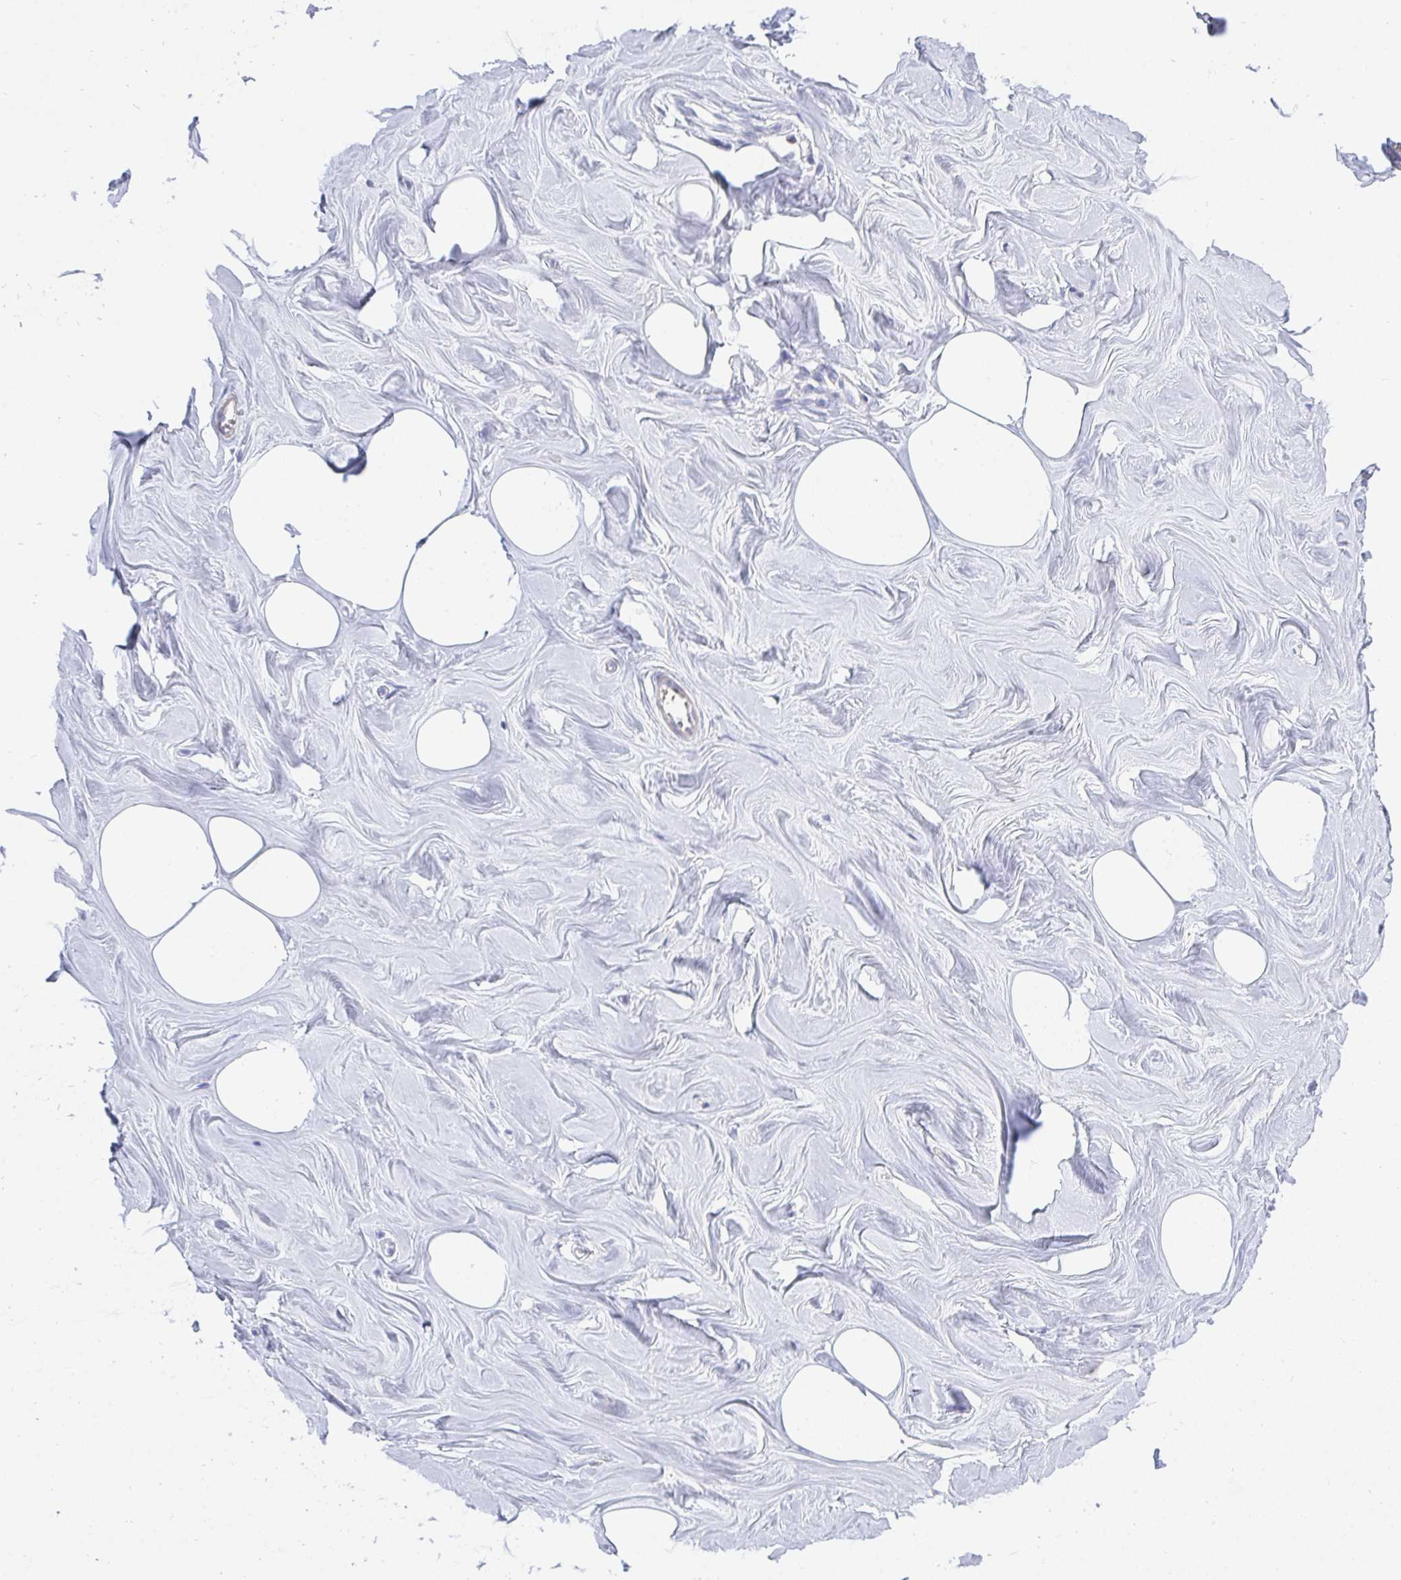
{"staining": {"intensity": "negative", "quantity": "none", "location": "none"}, "tissue": "breast", "cell_type": "Adipocytes", "image_type": "normal", "snomed": [{"axis": "morphology", "description": "Normal tissue, NOS"}, {"axis": "topography", "description": "Breast"}], "caption": "The IHC image has no significant staining in adipocytes of breast.", "gene": "FRMD3", "patient": {"sex": "female", "age": 27}}